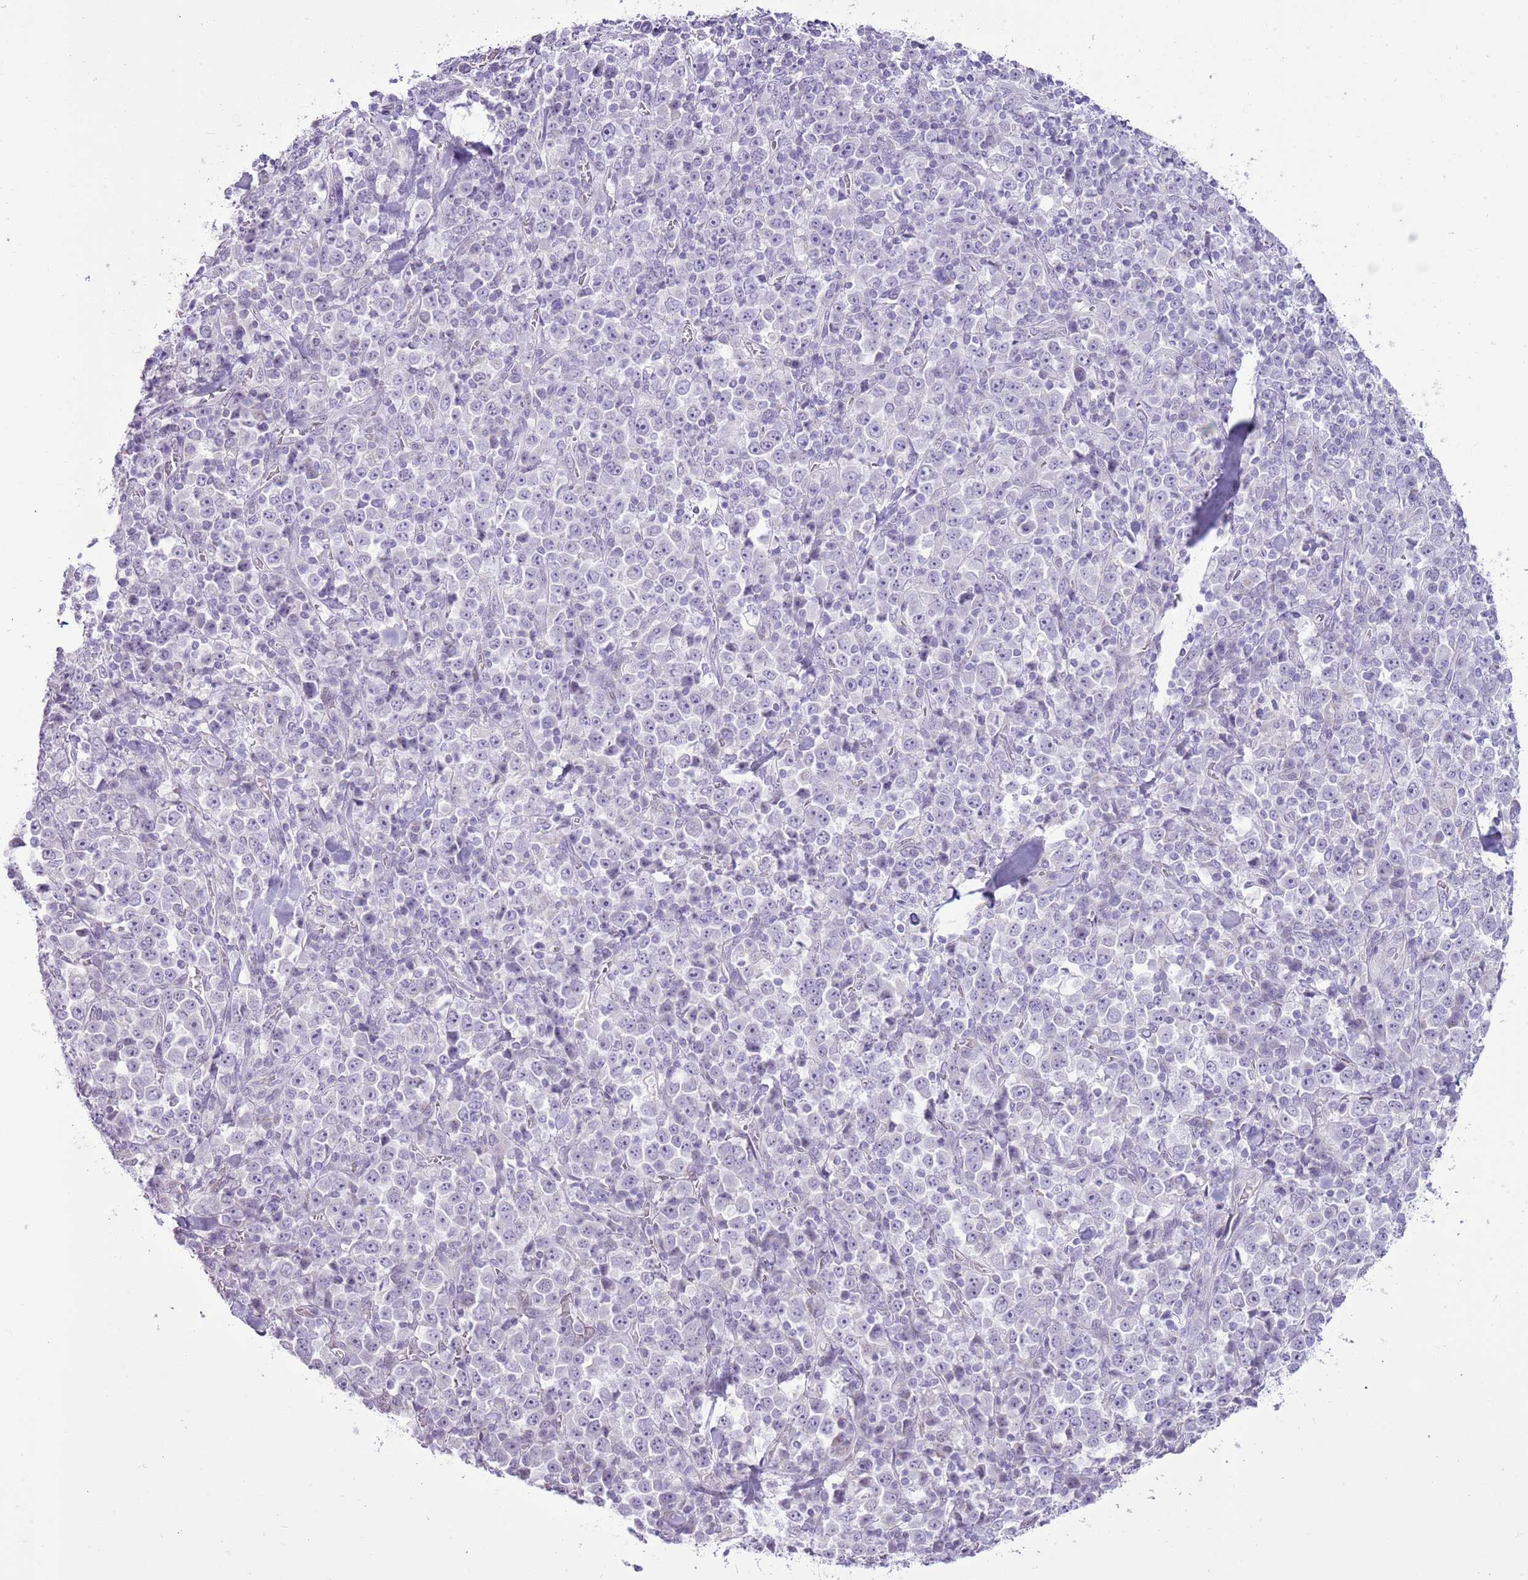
{"staining": {"intensity": "negative", "quantity": "none", "location": "none"}, "tissue": "stomach cancer", "cell_type": "Tumor cells", "image_type": "cancer", "snomed": [{"axis": "morphology", "description": "Normal tissue, NOS"}, {"axis": "morphology", "description": "Adenocarcinoma, NOS"}, {"axis": "topography", "description": "Stomach, upper"}, {"axis": "topography", "description": "Stomach"}], "caption": "Photomicrograph shows no protein staining in tumor cells of stomach adenocarcinoma tissue.", "gene": "RPL3L", "patient": {"sex": "male", "age": 59}}